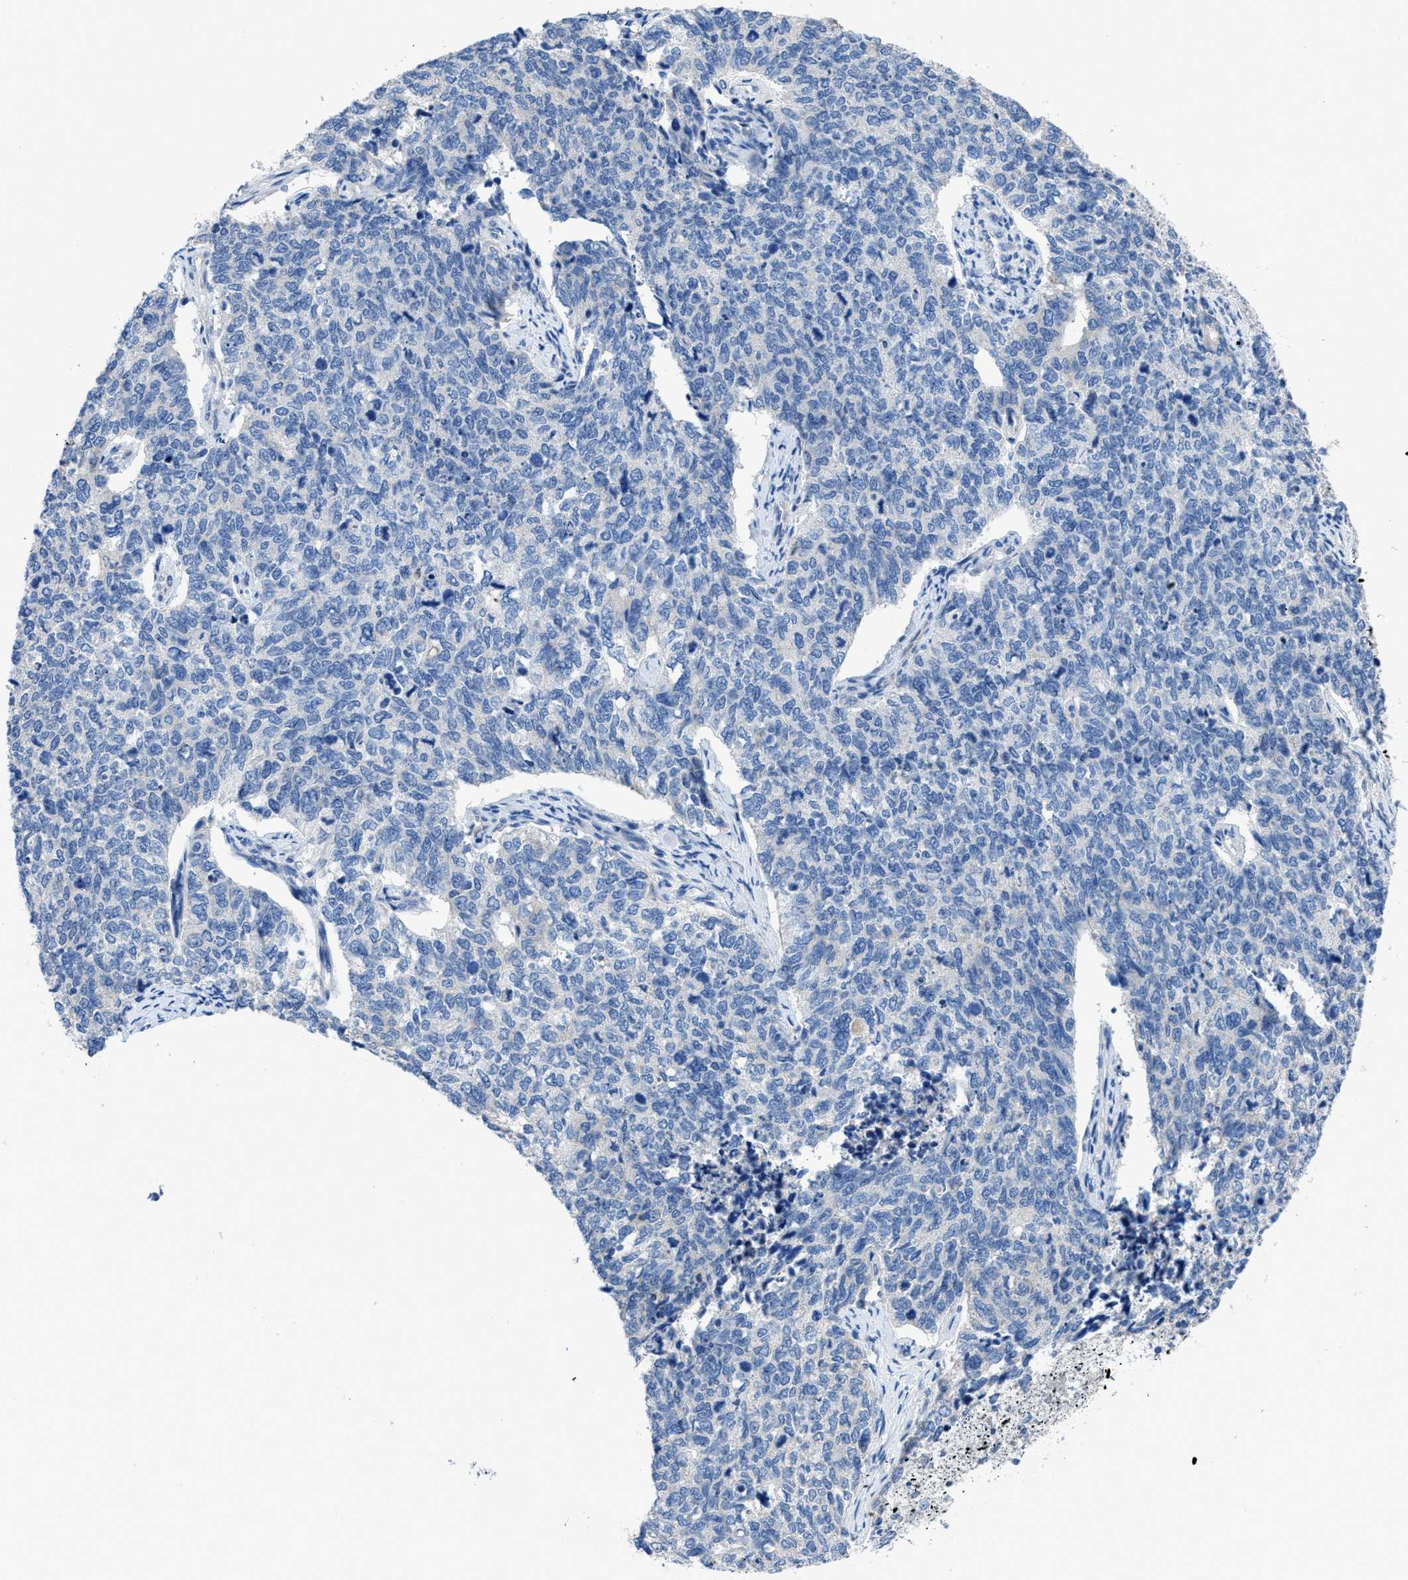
{"staining": {"intensity": "negative", "quantity": "none", "location": "none"}, "tissue": "cervical cancer", "cell_type": "Tumor cells", "image_type": "cancer", "snomed": [{"axis": "morphology", "description": "Squamous cell carcinoma, NOS"}, {"axis": "topography", "description": "Cervix"}], "caption": "IHC of squamous cell carcinoma (cervical) shows no staining in tumor cells.", "gene": "ITPR1", "patient": {"sex": "female", "age": 63}}